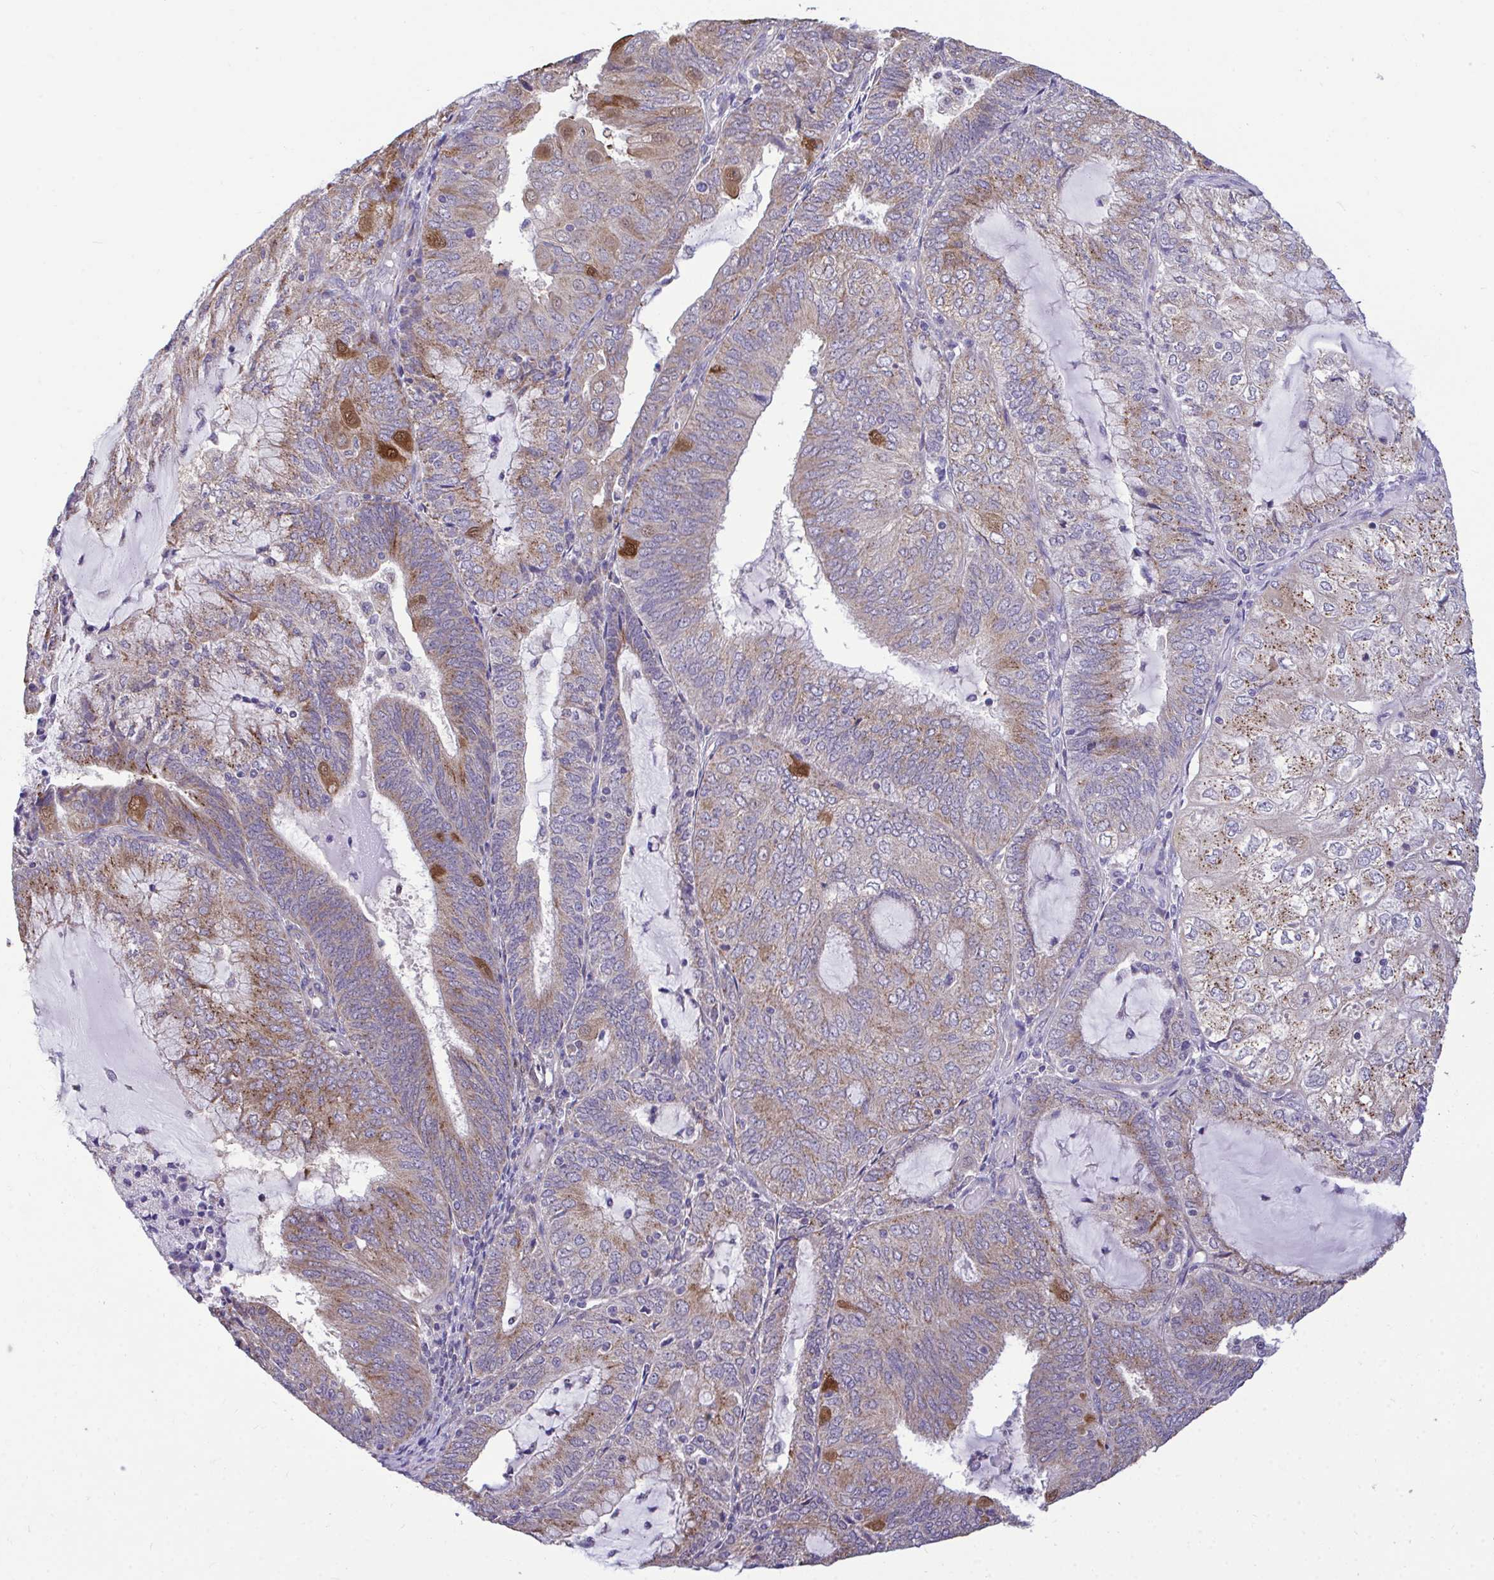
{"staining": {"intensity": "moderate", "quantity": "25%-75%", "location": "cytoplasmic/membranous"}, "tissue": "endometrial cancer", "cell_type": "Tumor cells", "image_type": "cancer", "snomed": [{"axis": "morphology", "description": "Adenocarcinoma, NOS"}, {"axis": "topography", "description": "Endometrium"}], "caption": "Tumor cells show medium levels of moderate cytoplasmic/membranous staining in about 25%-75% of cells in adenocarcinoma (endometrial).", "gene": "SARS2", "patient": {"sex": "female", "age": 81}}